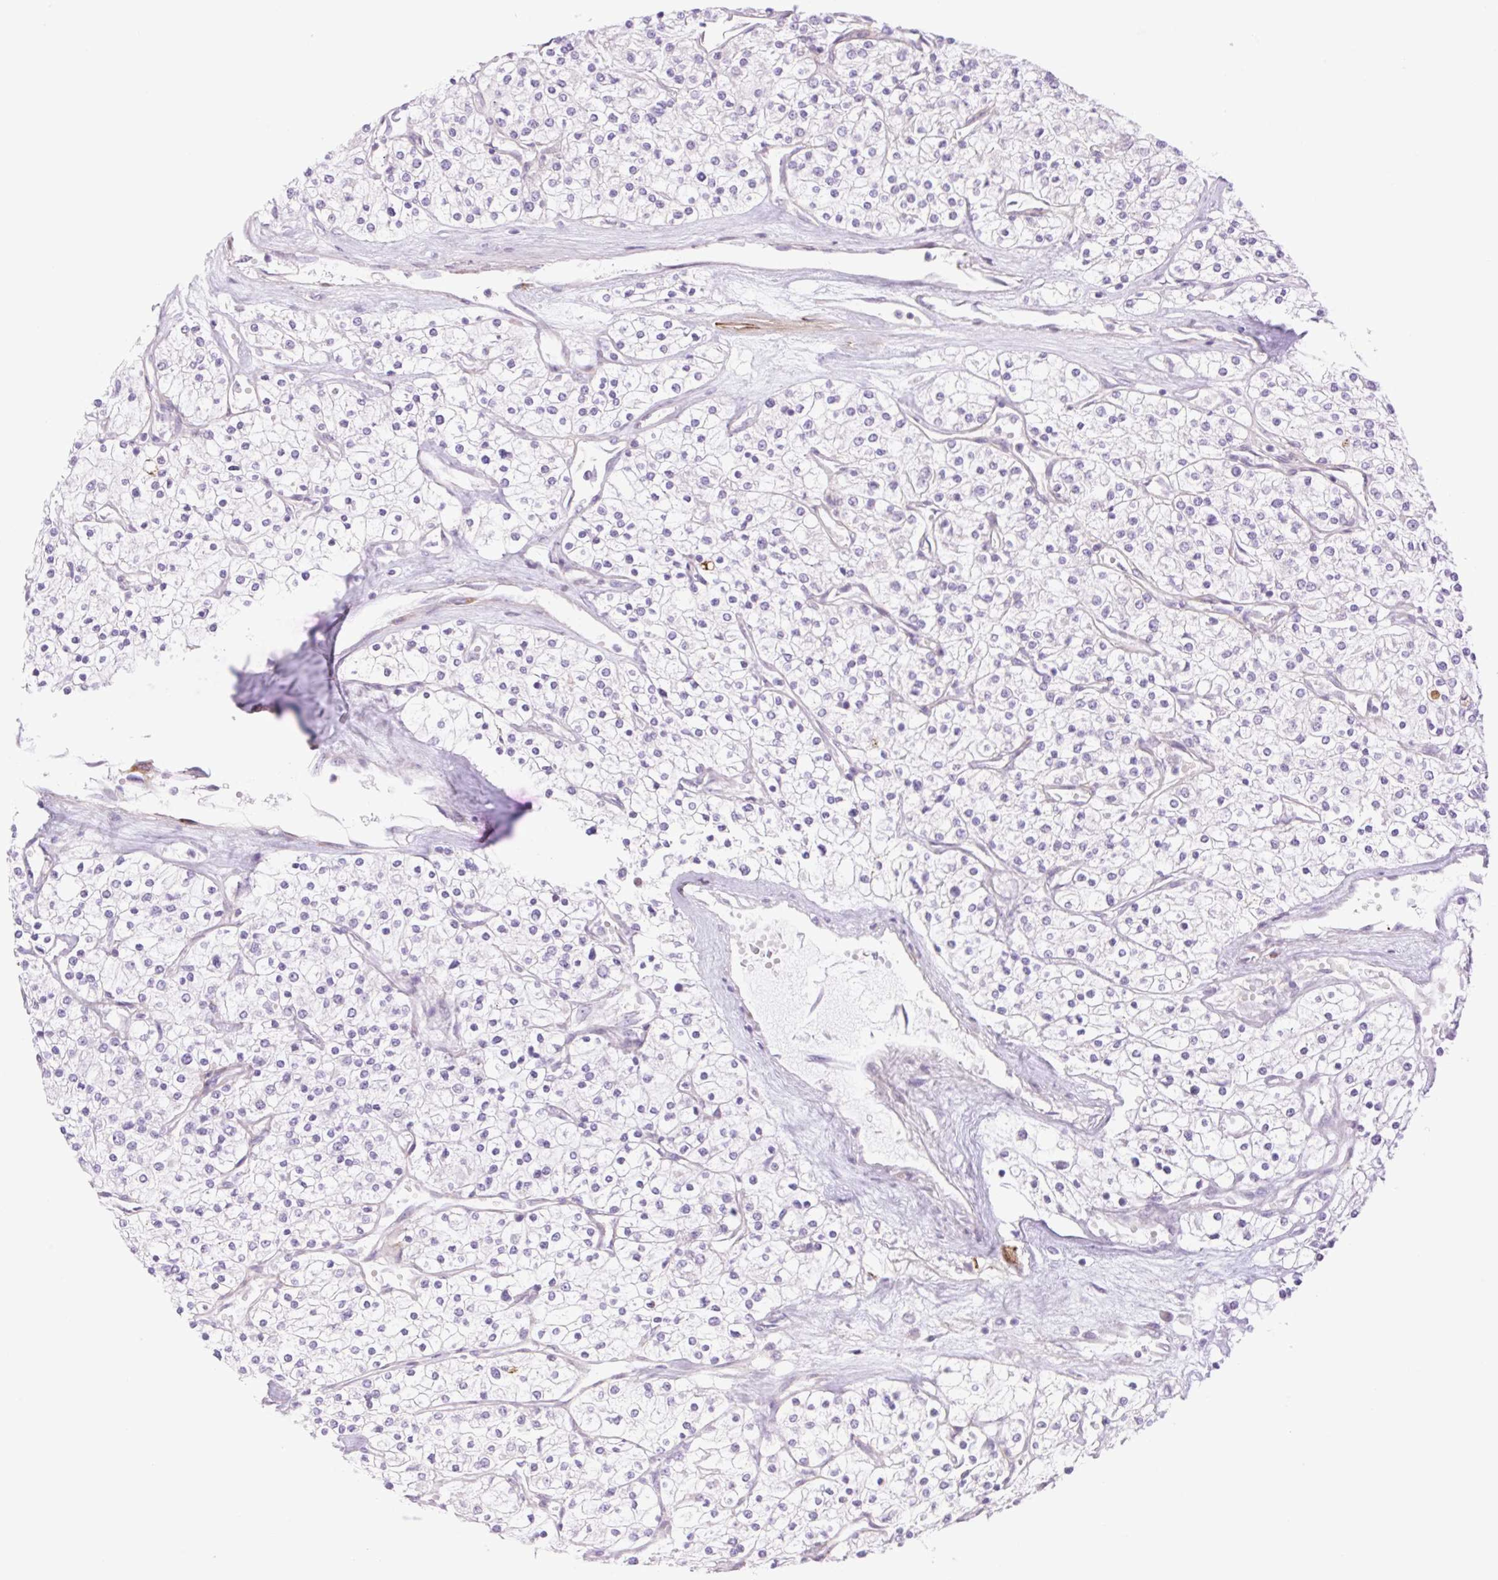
{"staining": {"intensity": "negative", "quantity": "none", "location": "none"}, "tissue": "renal cancer", "cell_type": "Tumor cells", "image_type": "cancer", "snomed": [{"axis": "morphology", "description": "Adenocarcinoma, NOS"}, {"axis": "topography", "description": "Kidney"}], "caption": "The photomicrograph shows no staining of tumor cells in renal cancer (adenocarcinoma).", "gene": "COL5A1", "patient": {"sex": "male", "age": 80}}